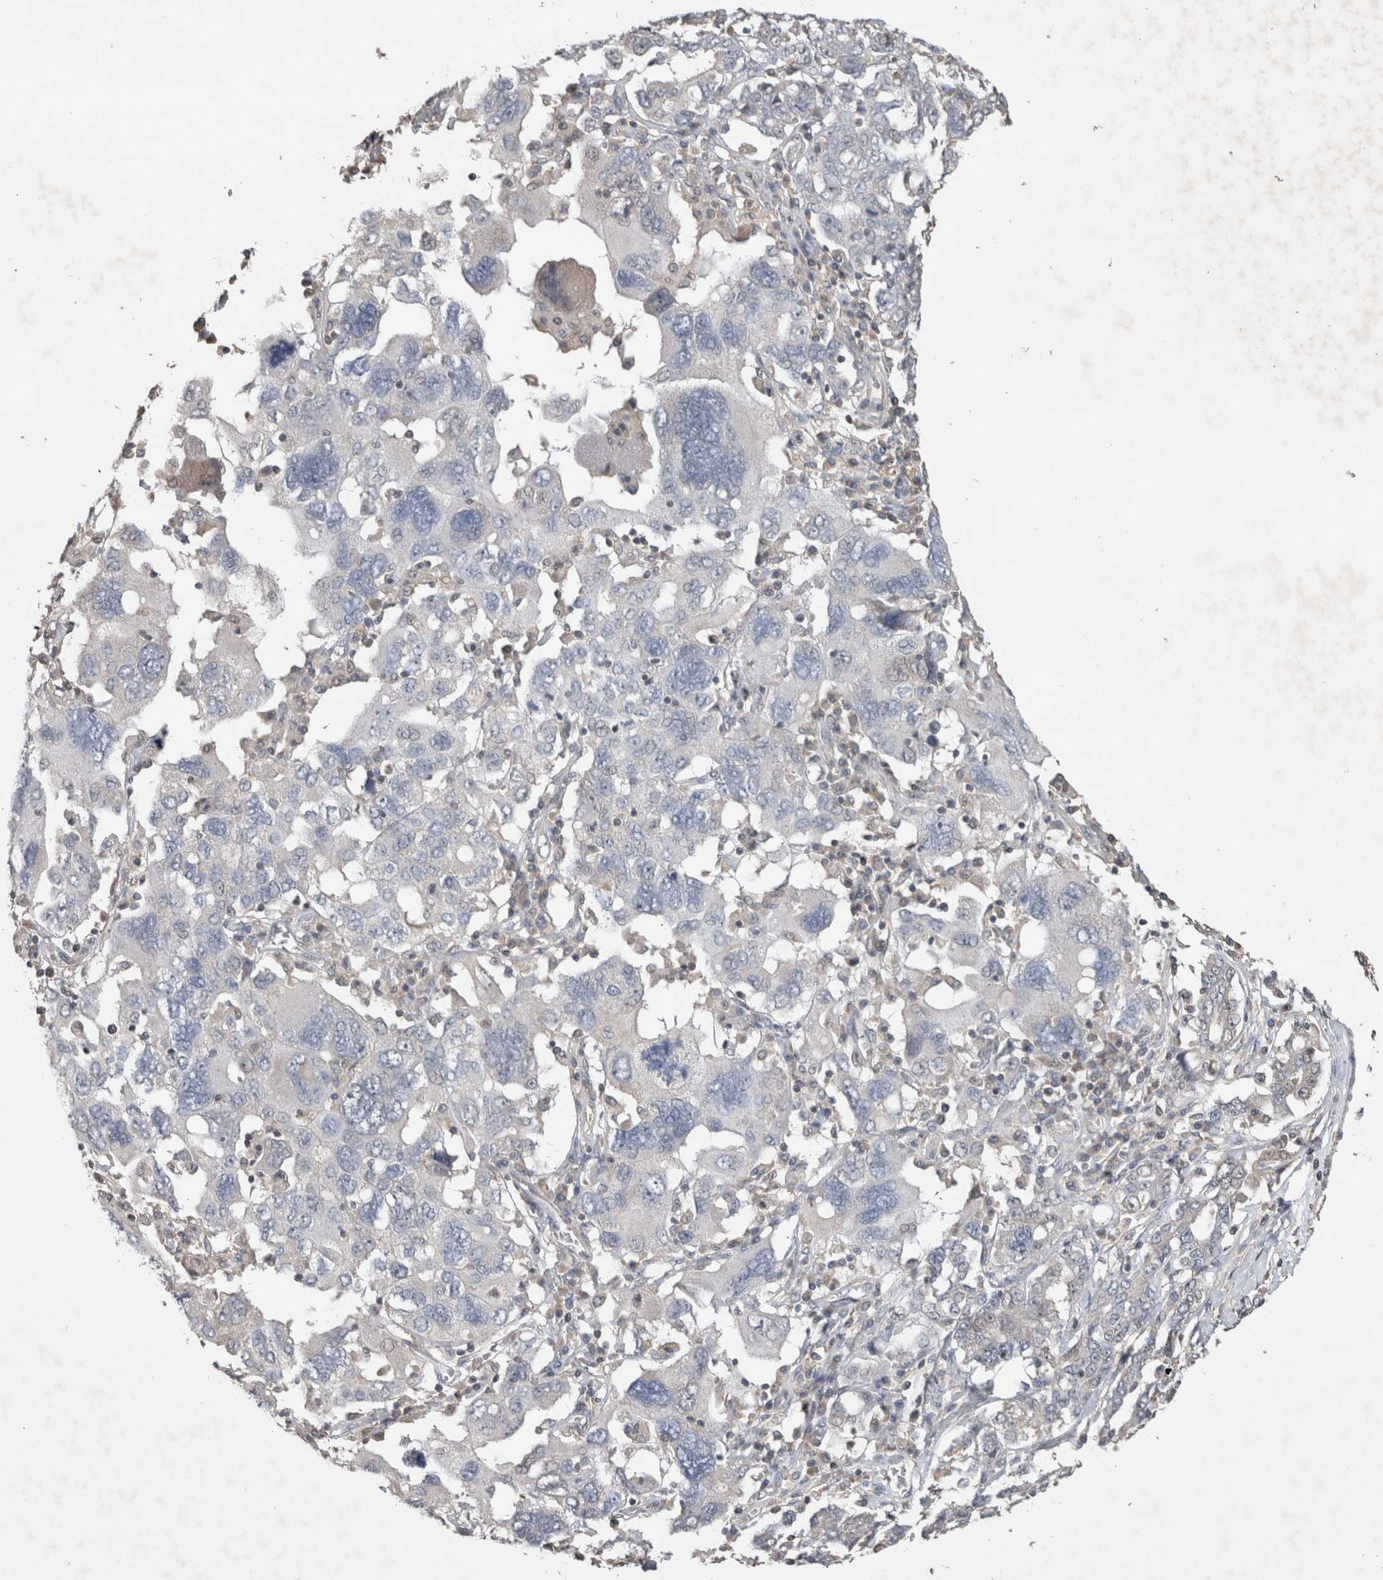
{"staining": {"intensity": "negative", "quantity": "none", "location": "none"}, "tissue": "ovarian cancer", "cell_type": "Tumor cells", "image_type": "cancer", "snomed": [{"axis": "morphology", "description": "Carcinoma, endometroid"}, {"axis": "topography", "description": "Ovary"}], "caption": "Micrograph shows no protein expression in tumor cells of ovarian endometroid carcinoma tissue.", "gene": "TRIM5", "patient": {"sex": "female", "age": 62}}